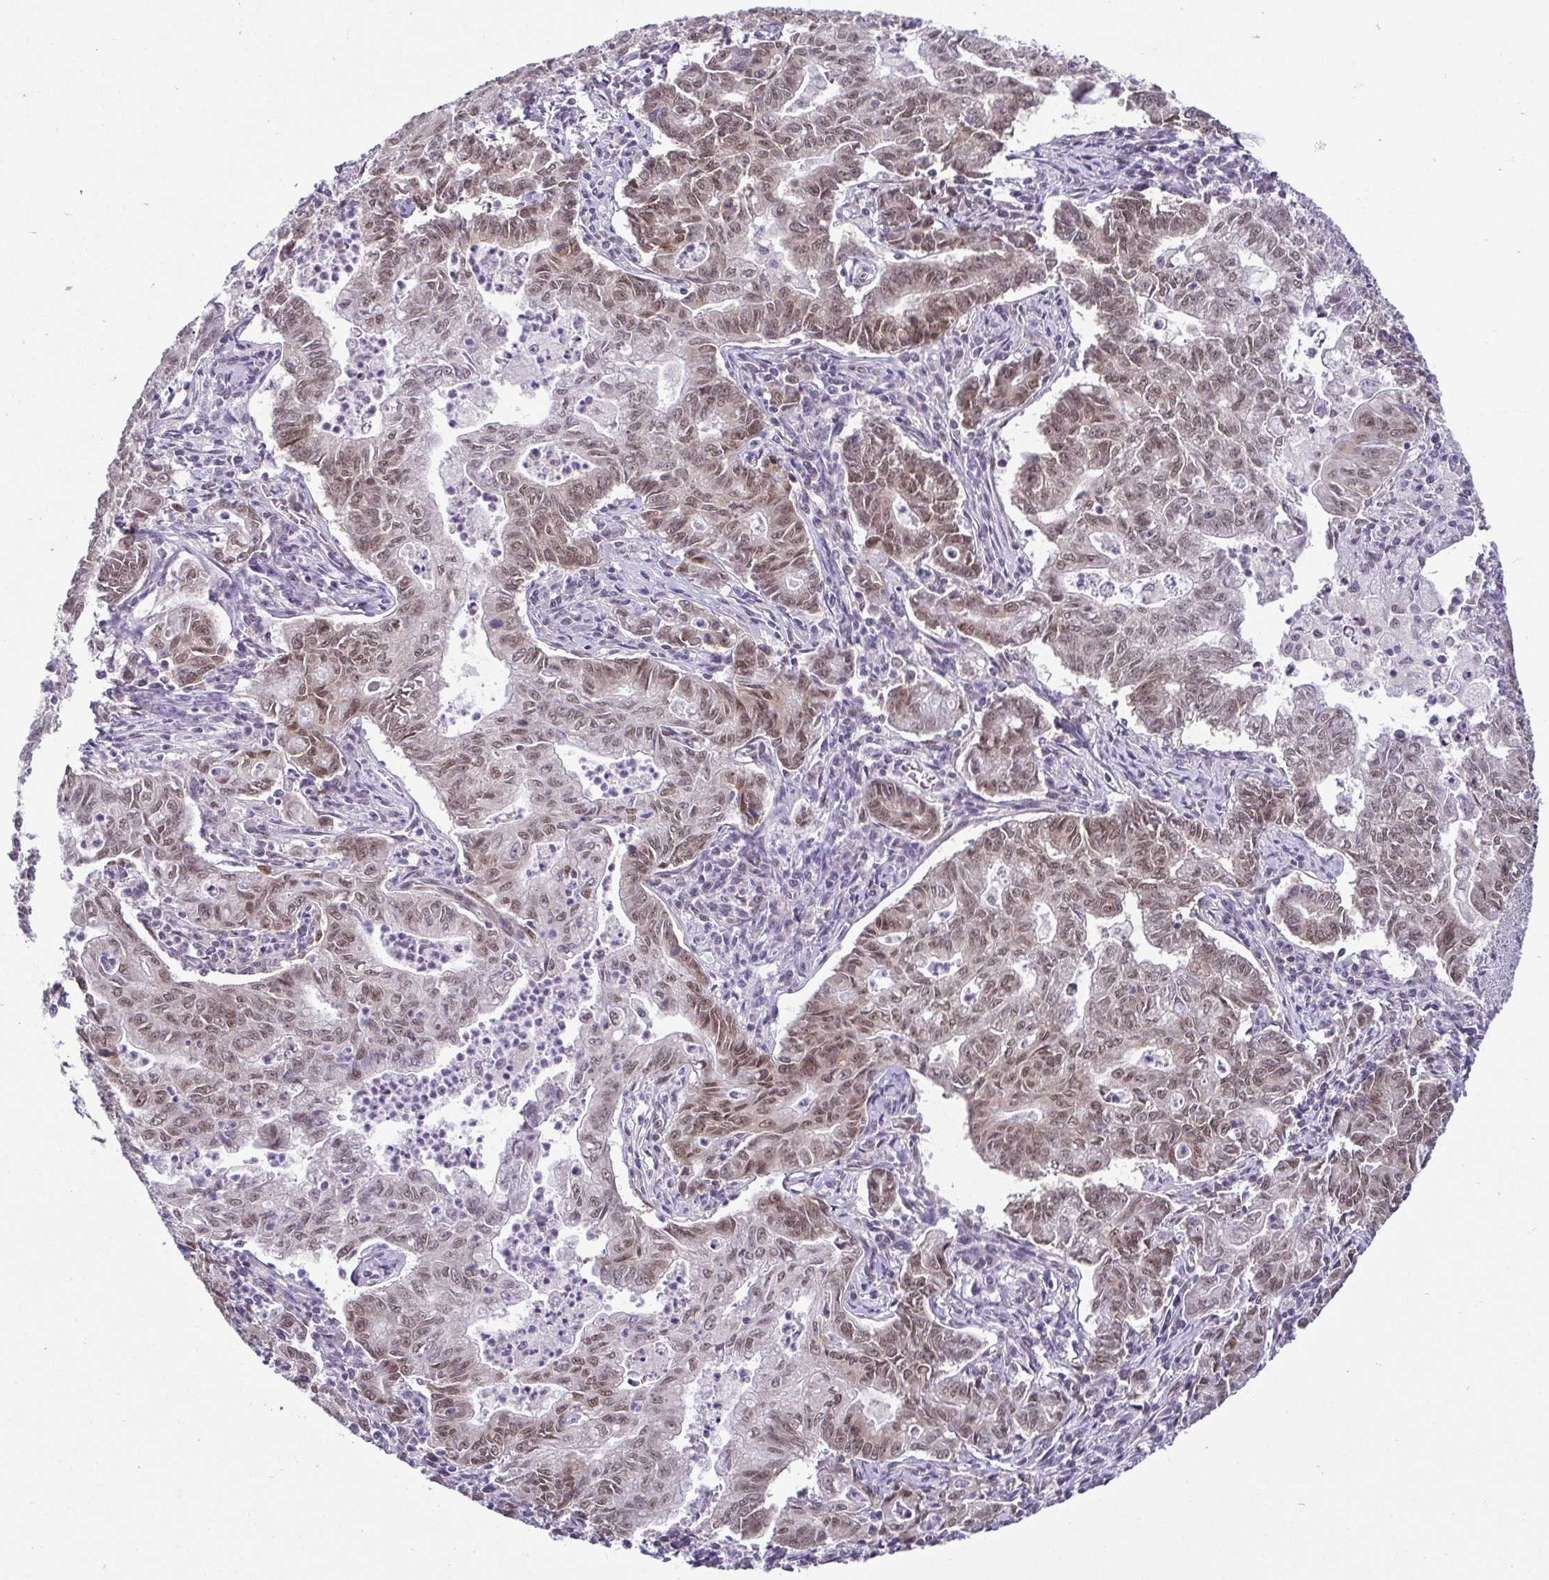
{"staining": {"intensity": "moderate", "quantity": ">75%", "location": "nuclear"}, "tissue": "stomach cancer", "cell_type": "Tumor cells", "image_type": "cancer", "snomed": [{"axis": "morphology", "description": "Adenocarcinoma, NOS"}, {"axis": "topography", "description": "Stomach, upper"}], "caption": "Protein analysis of adenocarcinoma (stomach) tissue demonstrates moderate nuclear staining in about >75% of tumor cells.", "gene": "RBM3", "patient": {"sex": "female", "age": 79}}